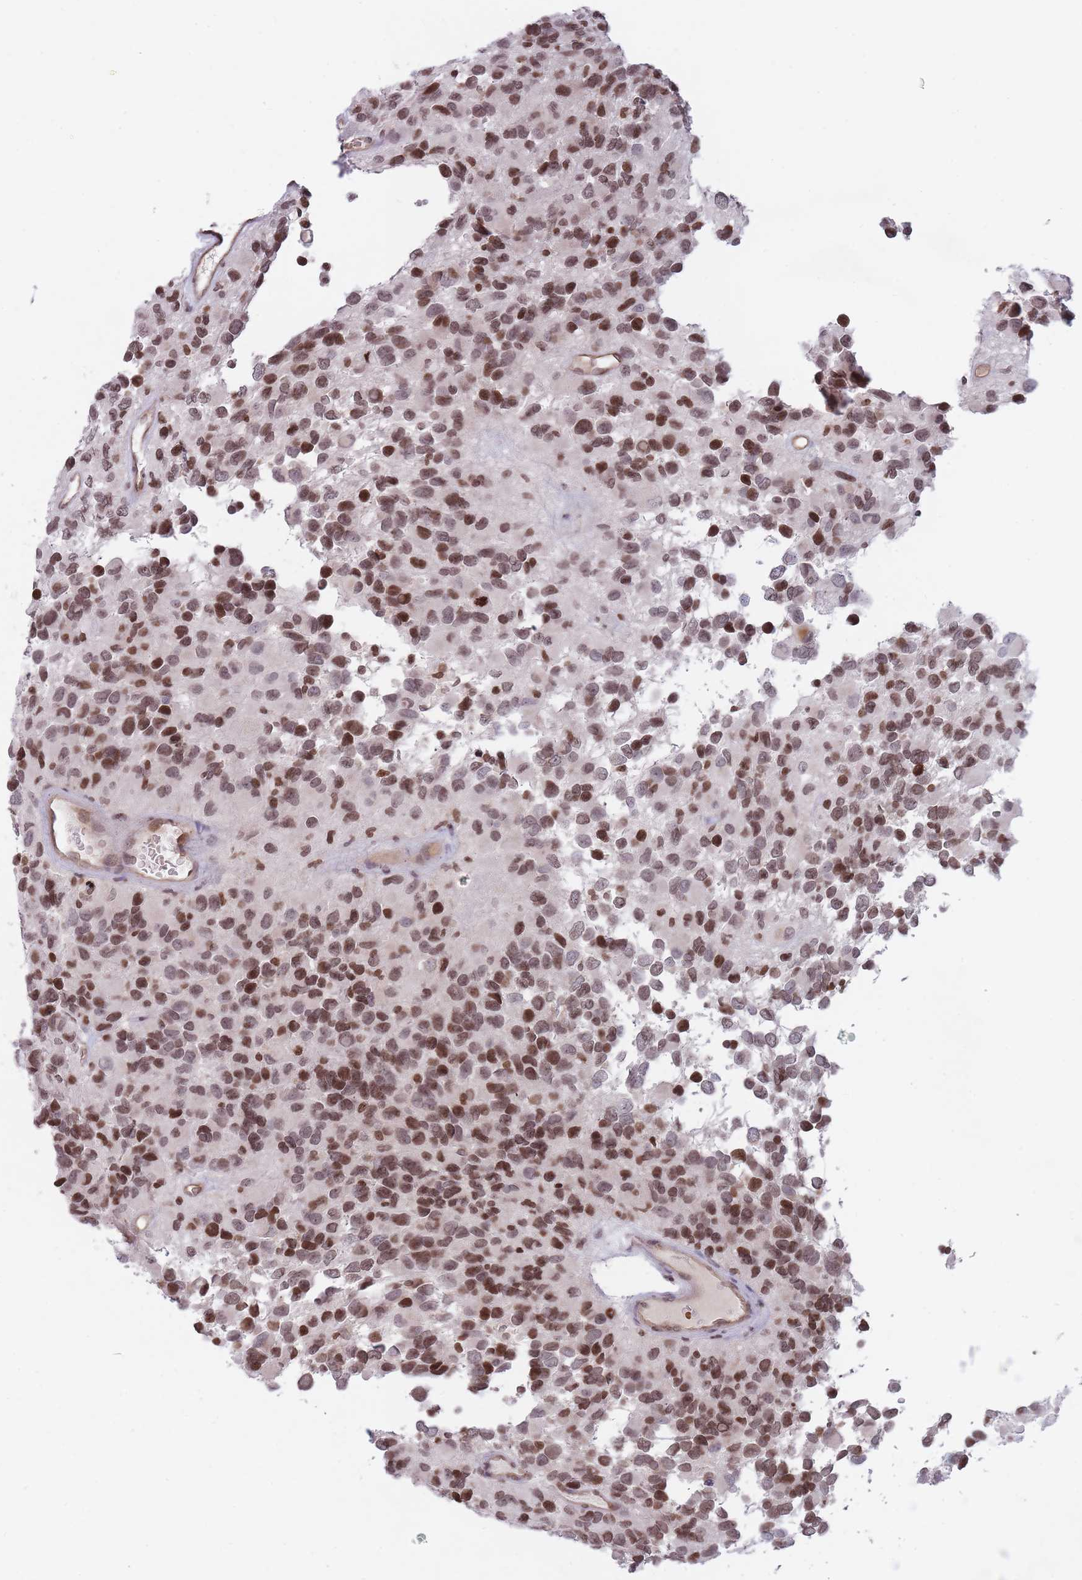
{"staining": {"intensity": "moderate", "quantity": ">75%", "location": "nuclear"}, "tissue": "glioma", "cell_type": "Tumor cells", "image_type": "cancer", "snomed": [{"axis": "morphology", "description": "Glioma, malignant, High grade"}, {"axis": "topography", "description": "Brain"}], "caption": "Immunohistochemical staining of high-grade glioma (malignant) displays moderate nuclear protein staining in approximately >75% of tumor cells.", "gene": "SLC35F5", "patient": {"sex": "male", "age": 77}}